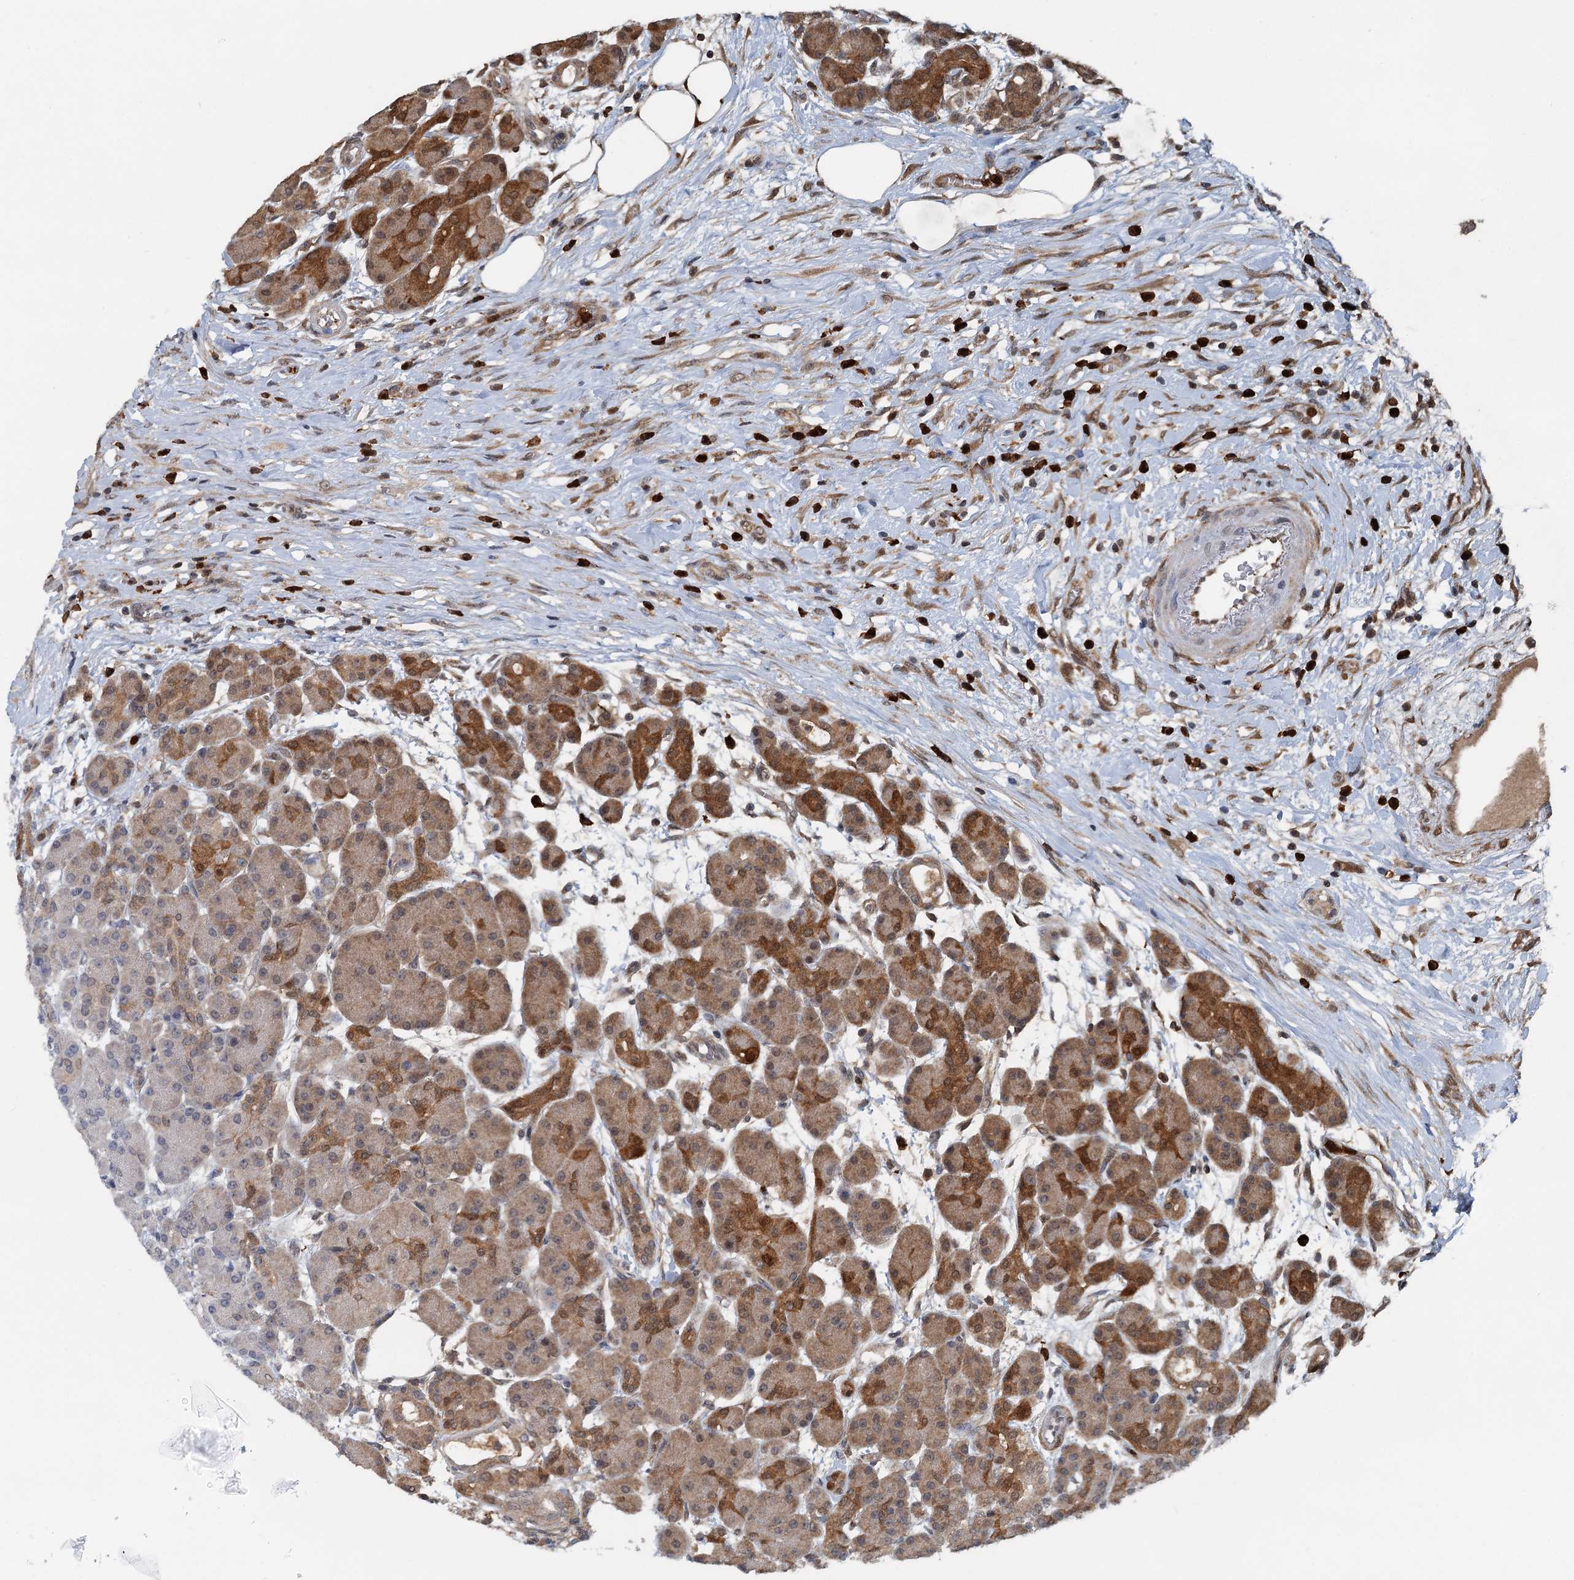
{"staining": {"intensity": "strong", "quantity": ">75%", "location": "cytoplasmic/membranous"}, "tissue": "pancreas", "cell_type": "Exocrine glandular cells", "image_type": "normal", "snomed": [{"axis": "morphology", "description": "Normal tissue, NOS"}, {"axis": "topography", "description": "Pancreas"}], "caption": "Protein positivity by immunohistochemistry shows strong cytoplasmic/membranous staining in approximately >75% of exocrine glandular cells in unremarkable pancreas.", "gene": "GPI", "patient": {"sex": "male", "age": 63}}